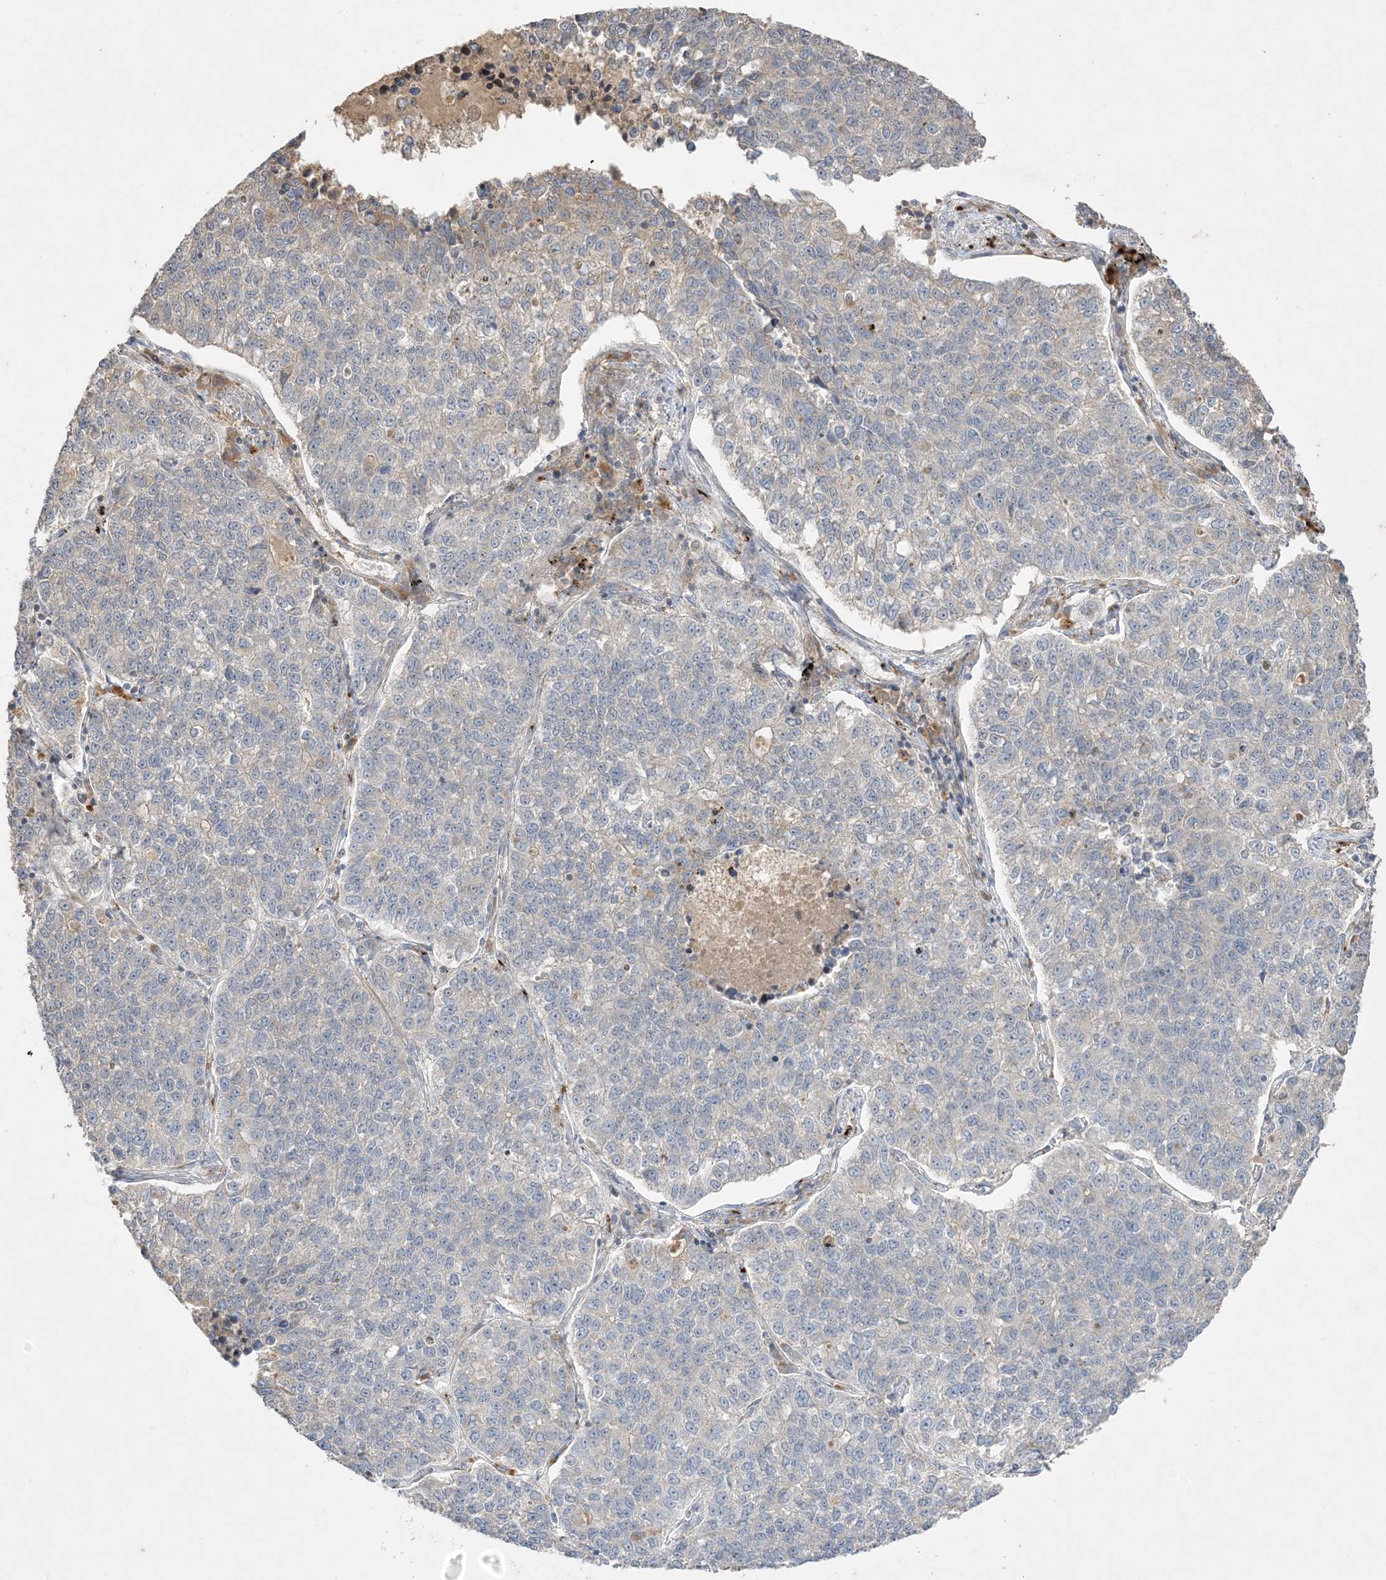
{"staining": {"intensity": "negative", "quantity": "none", "location": "none"}, "tissue": "lung cancer", "cell_type": "Tumor cells", "image_type": "cancer", "snomed": [{"axis": "morphology", "description": "Adenocarcinoma, NOS"}, {"axis": "topography", "description": "Lung"}], "caption": "This is an IHC photomicrograph of human lung adenocarcinoma. There is no staining in tumor cells.", "gene": "PRSS36", "patient": {"sex": "male", "age": 49}}